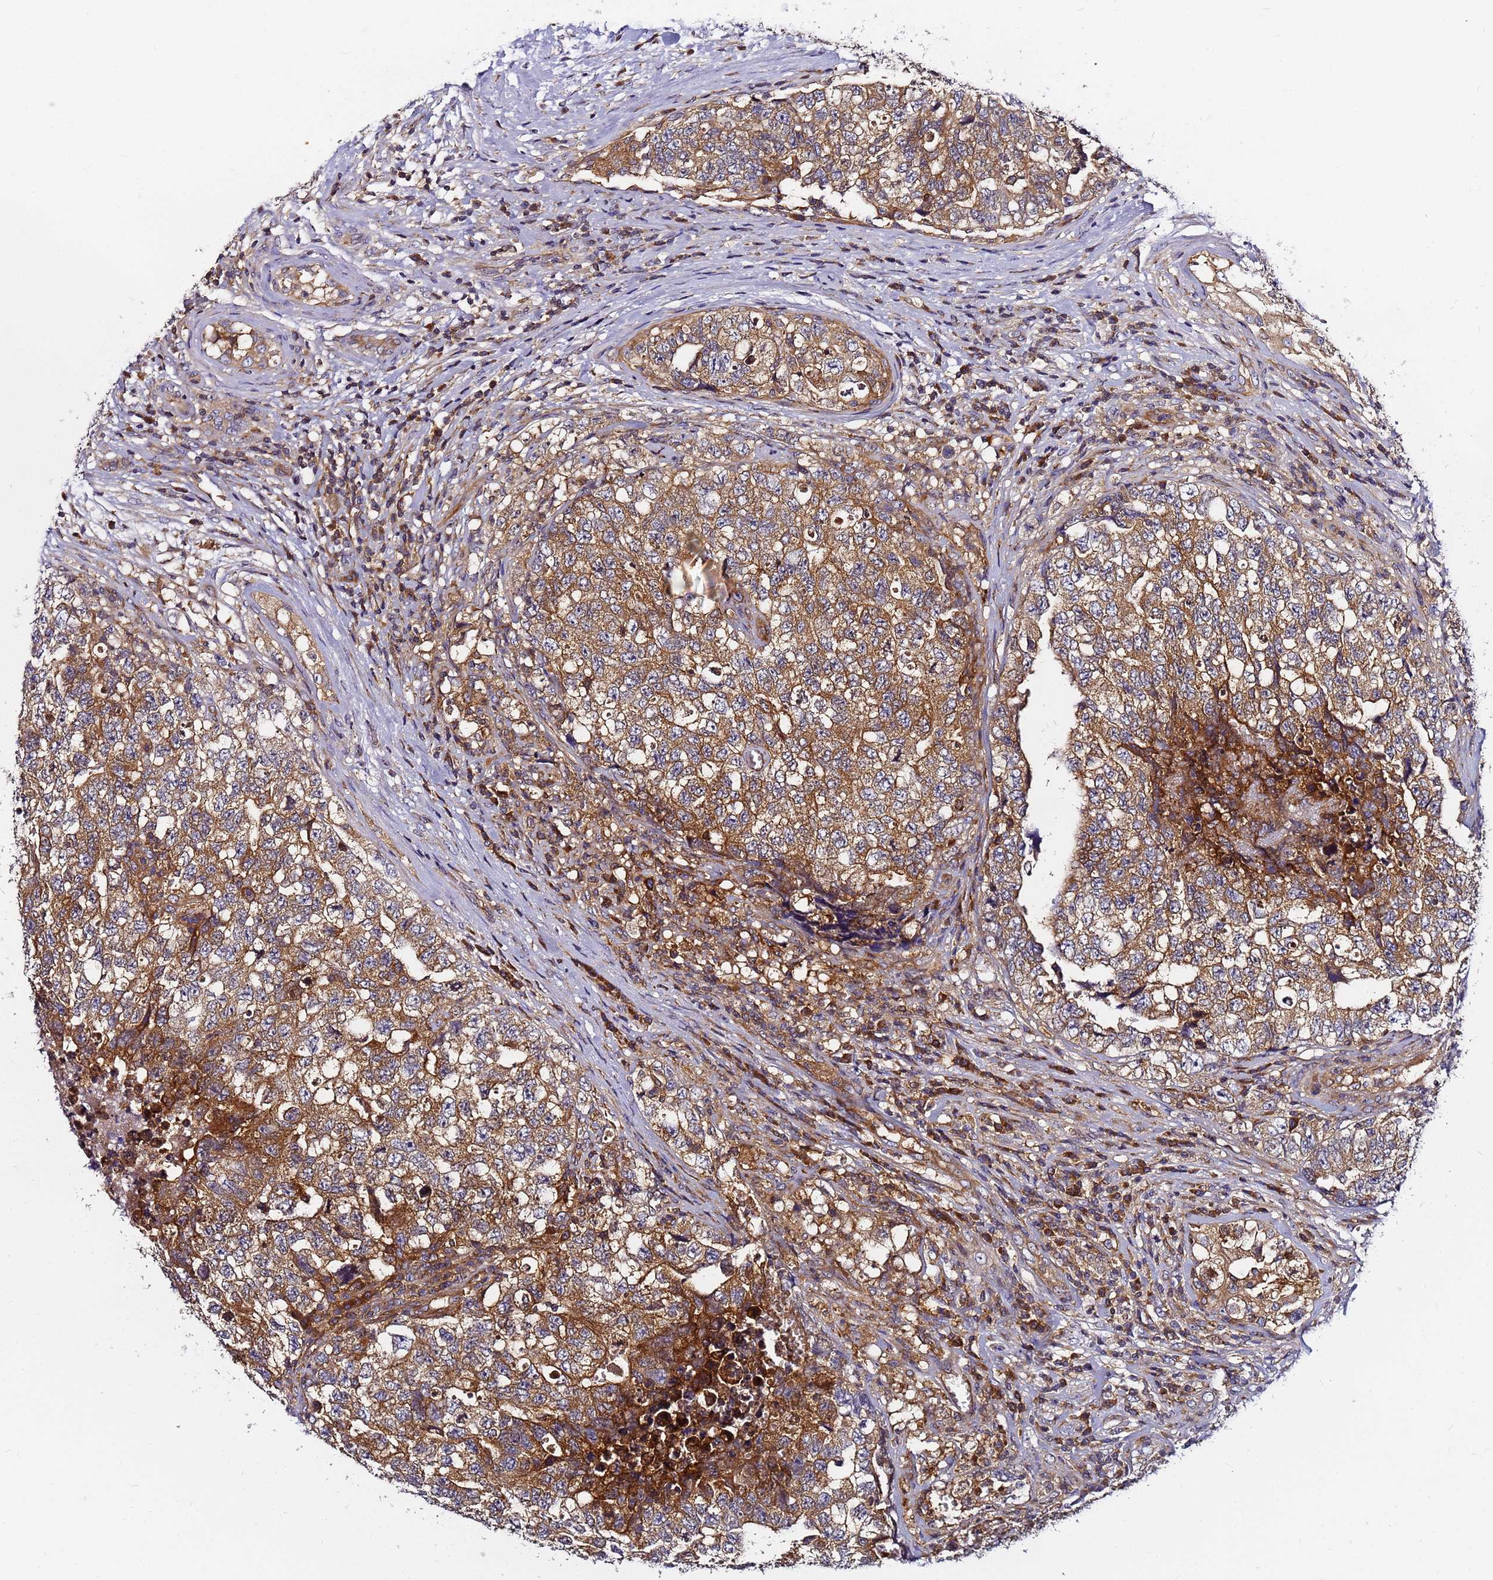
{"staining": {"intensity": "moderate", "quantity": ">75%", "location": "cytoplasmic/membranous"}, "tissue": "testis cancer", "cell_type": "Tumor cells", "image_type": "cancer", "snomed": [{"axis": "morphology", "description": "Carcinoma, Embryonal, NOS"}, {"axis": "topography", "description": "Testis"}], "caption": "Embryonal carcinoma (testis) stained with a protein marker shows moderate staining in tumor cells.", "gene": "CHM", "patient": {"sex": "male", "age": 31}}